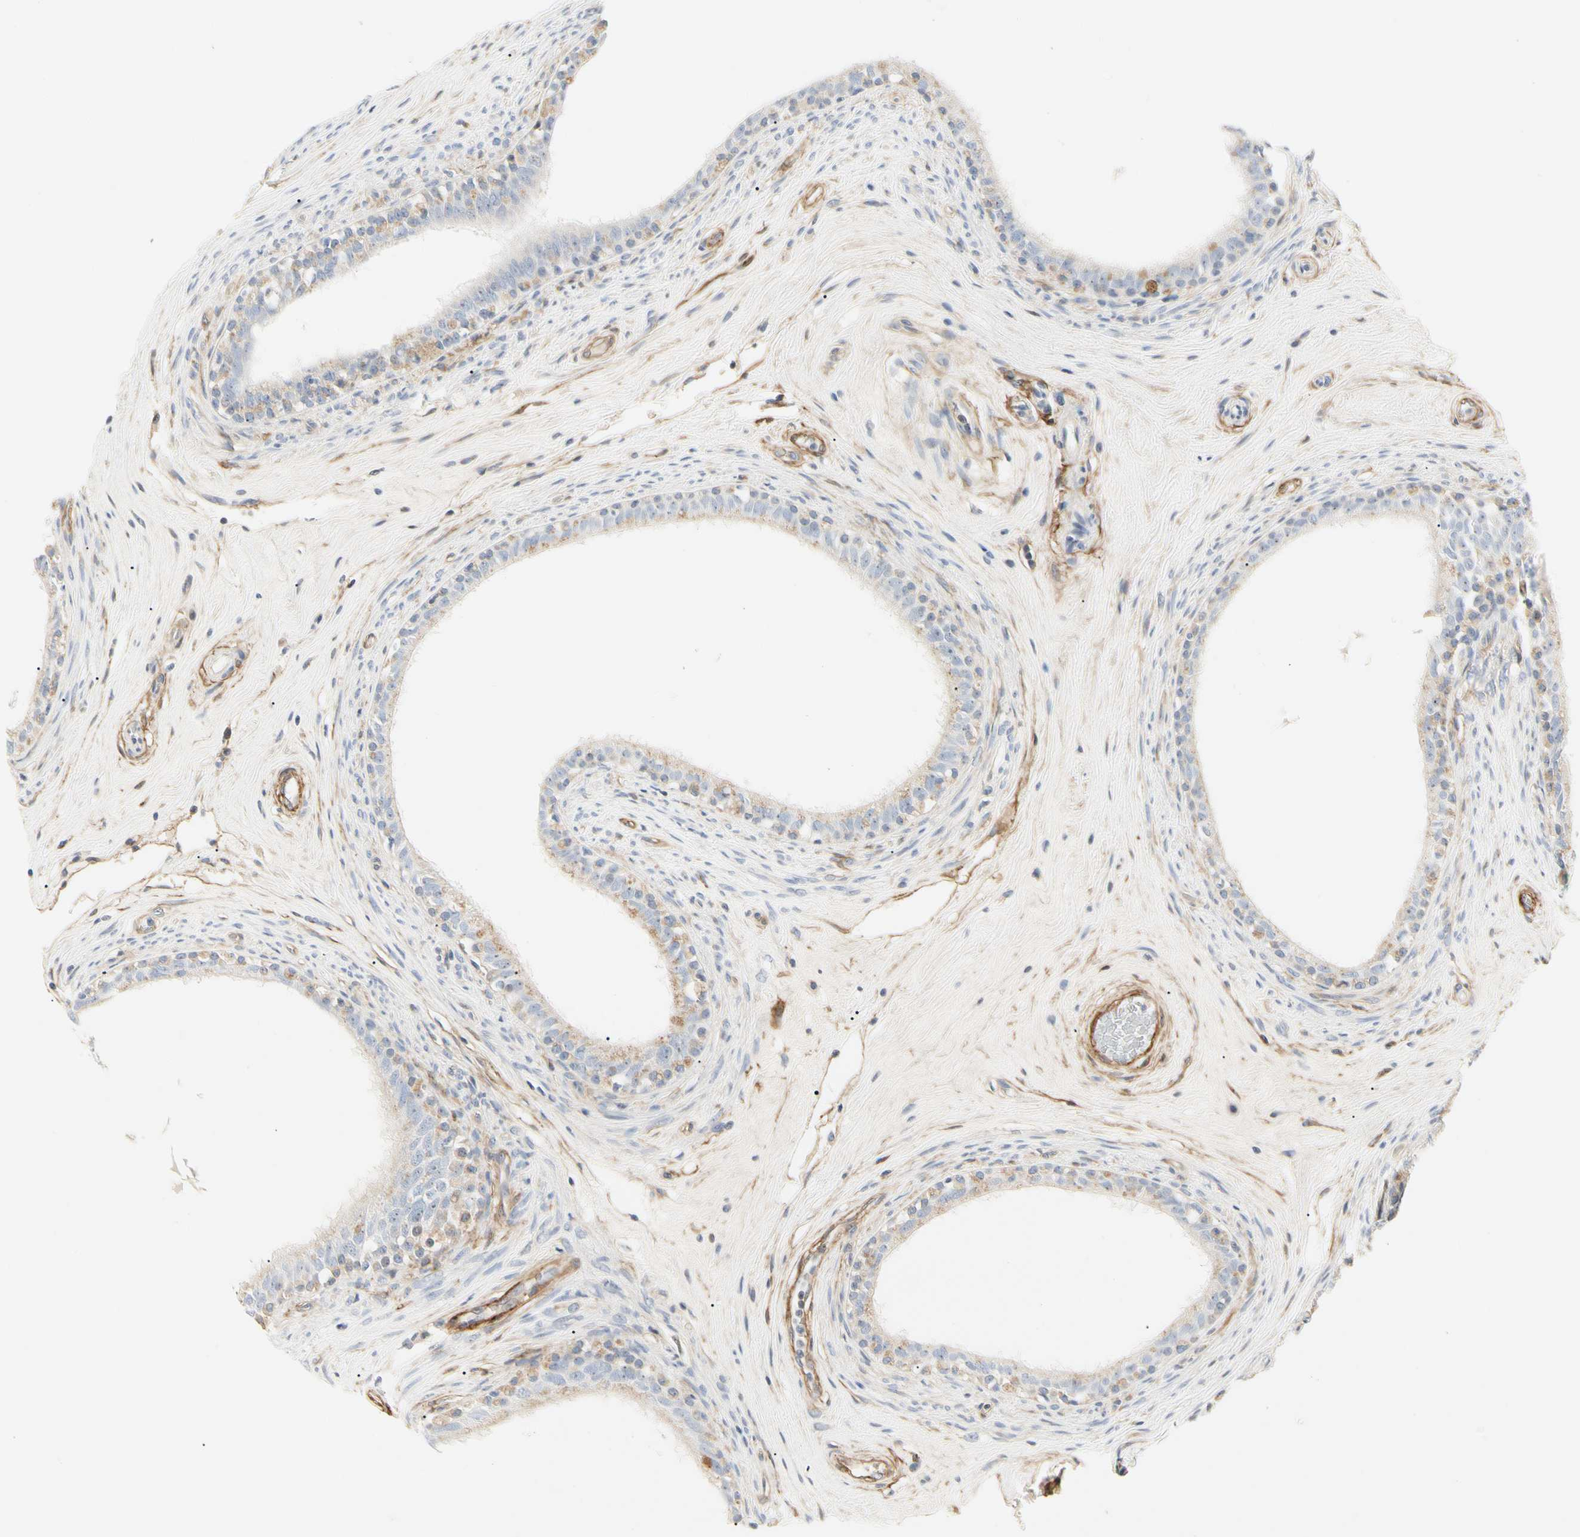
{"staining": {"intensity": "weak", "quantity": "<25%", "location": "cytoplasmic/membranous"}, "tissue": "epididymis", "cell_type": "Glandular cells", "image_type": "normal", "snomed": [{"axis": "morphology", "description": "Normal tissue, NOS"}, {"axis": "morphology", "description": "Inflammation, NOS"}, {"axis": "topography", "description": "Epididymis"}], "caption": "Protein analysis of unremarkable epididymis exhibits no significant expression in glandular cells.", "gene": "GGT5", "patient": {"sex": "male", "age": 84}}